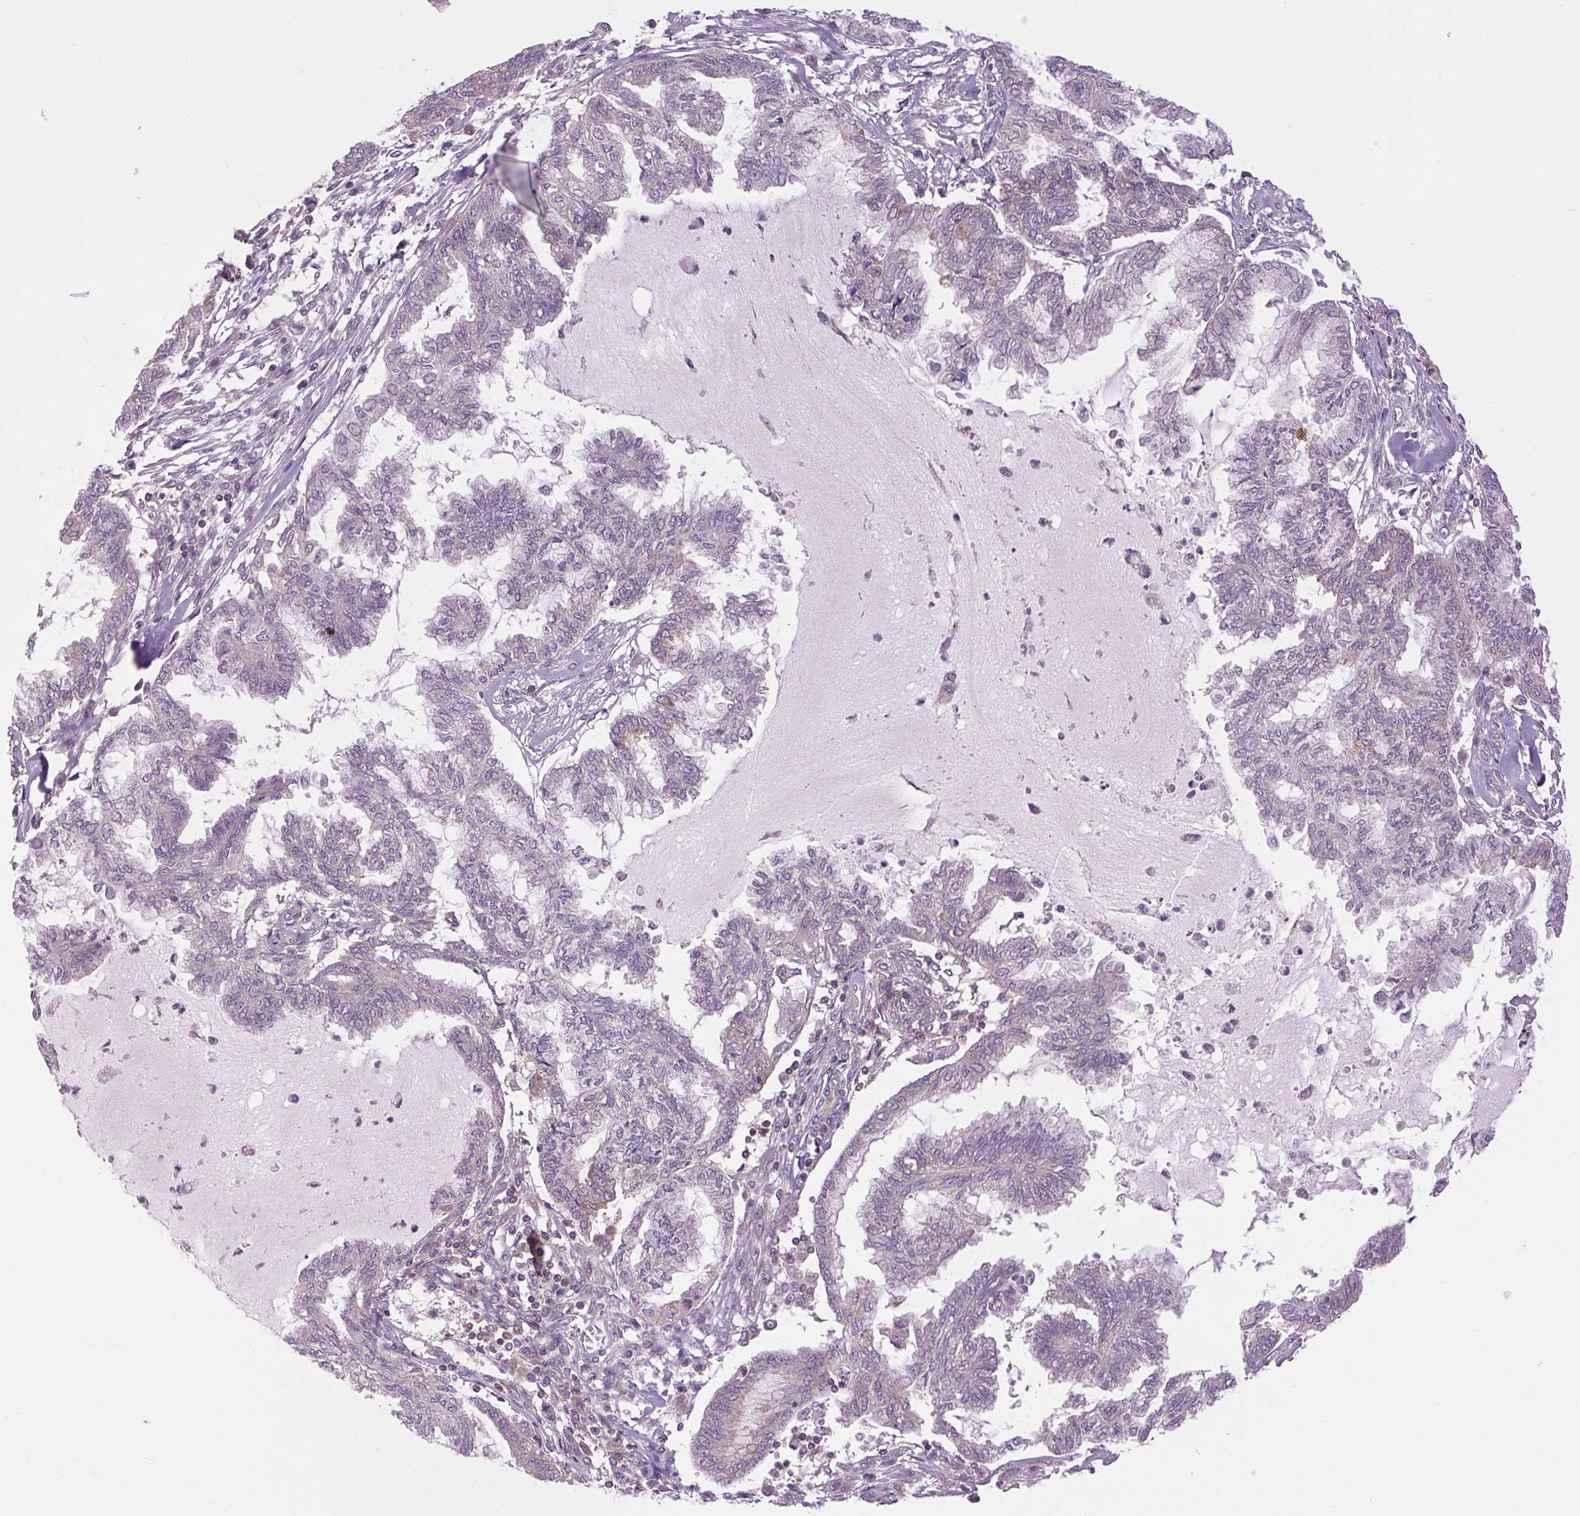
{"staining": {"intensity": "negative", "quantity": "none", "location": "none"}, "tissue": "endometrial cancer", "cell_type": "Tumor cells", "image_type": "cancer", "snomed": [{"axis": "morphology", "description": "Adenocarcinoma, NOS"}, {"axis": "topography", "description": "Endometrium"}], "caption": "Tumor cells show no significant protein positivity in endometrial cancer (adenocarcinoma).", "gene": "PLCG1", "patient": {"sex": "female", "age": 86}}